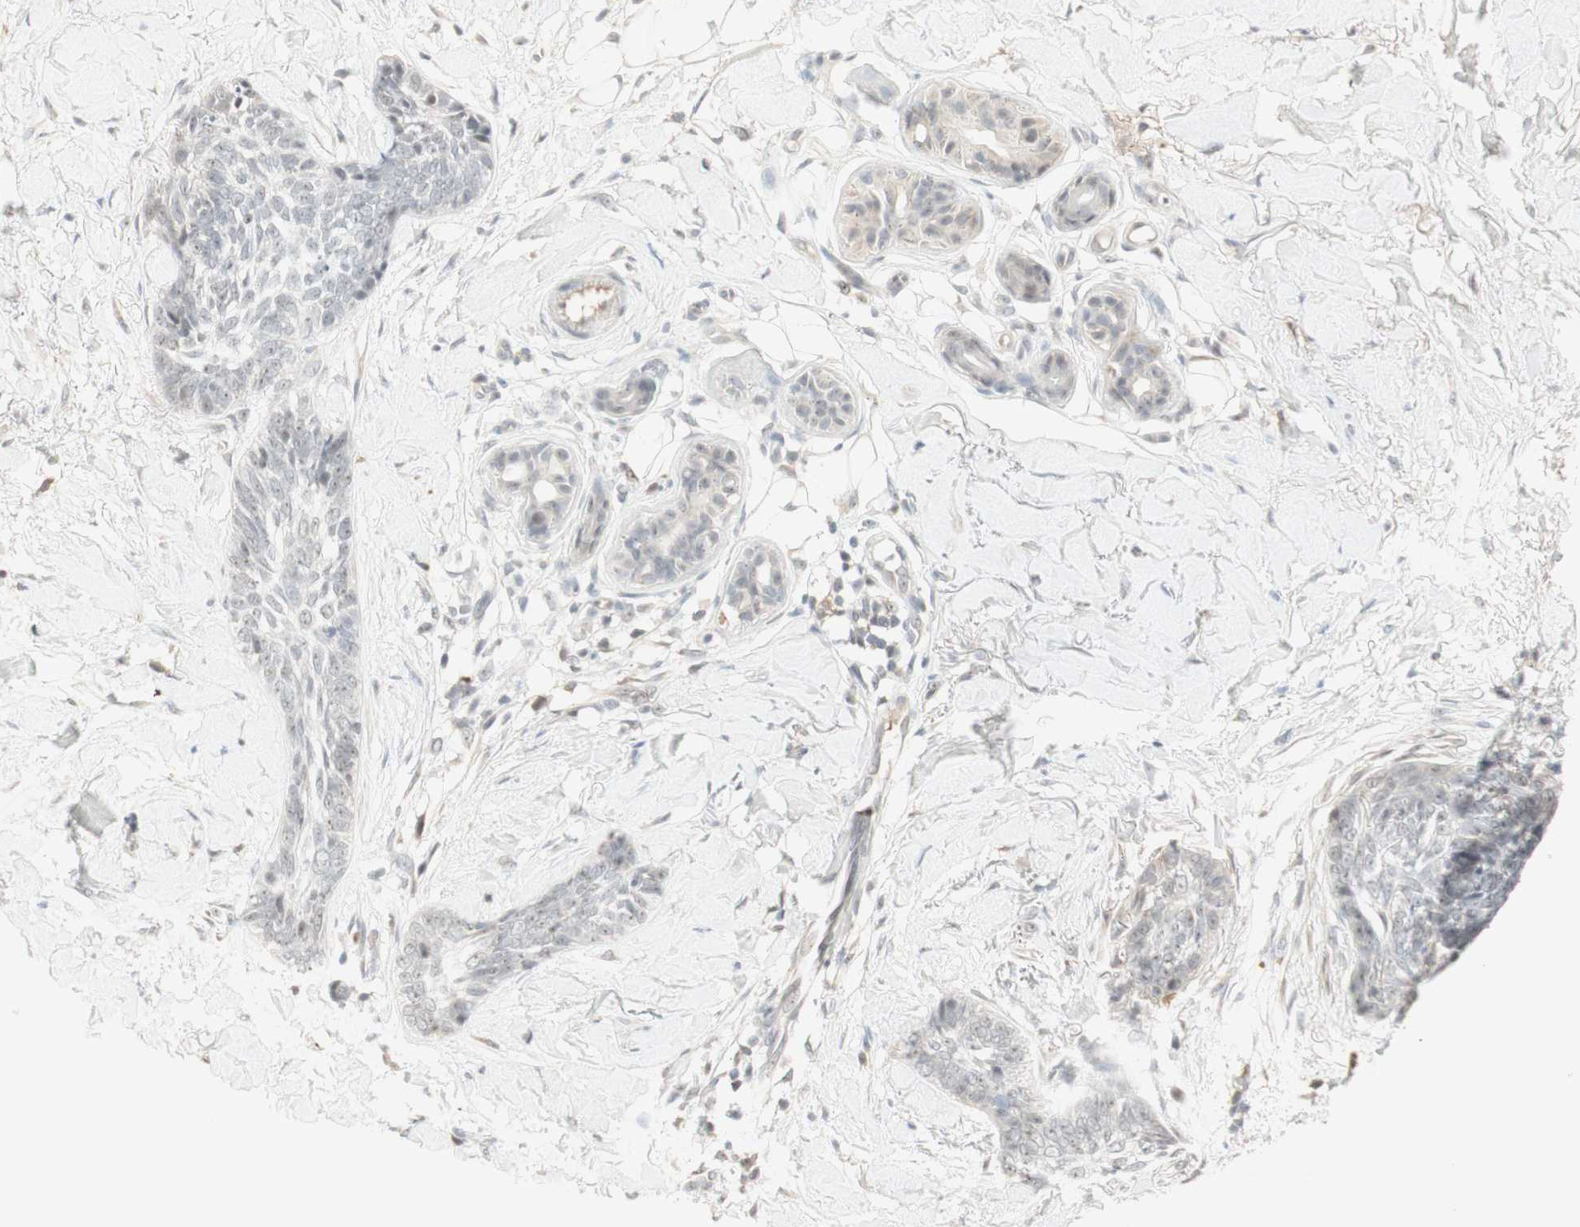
{"staining": {"intensity": "negative", "quantity": "none", "location": "none"}, "tissue": "skin cancer", "cell_type": "Tumor cells", "image_type": "cancer", "snomed": [{"axis": "morphology", "description": "Basal cell carcinoma"}, {"axis": "topography", "description": "Skin"}], "caption": "Tumor cells show no significant protein positivity in skin basal cell carcinoma.", "gene": "PLCD4", "patient": {"sex": "female", "age": 58}}